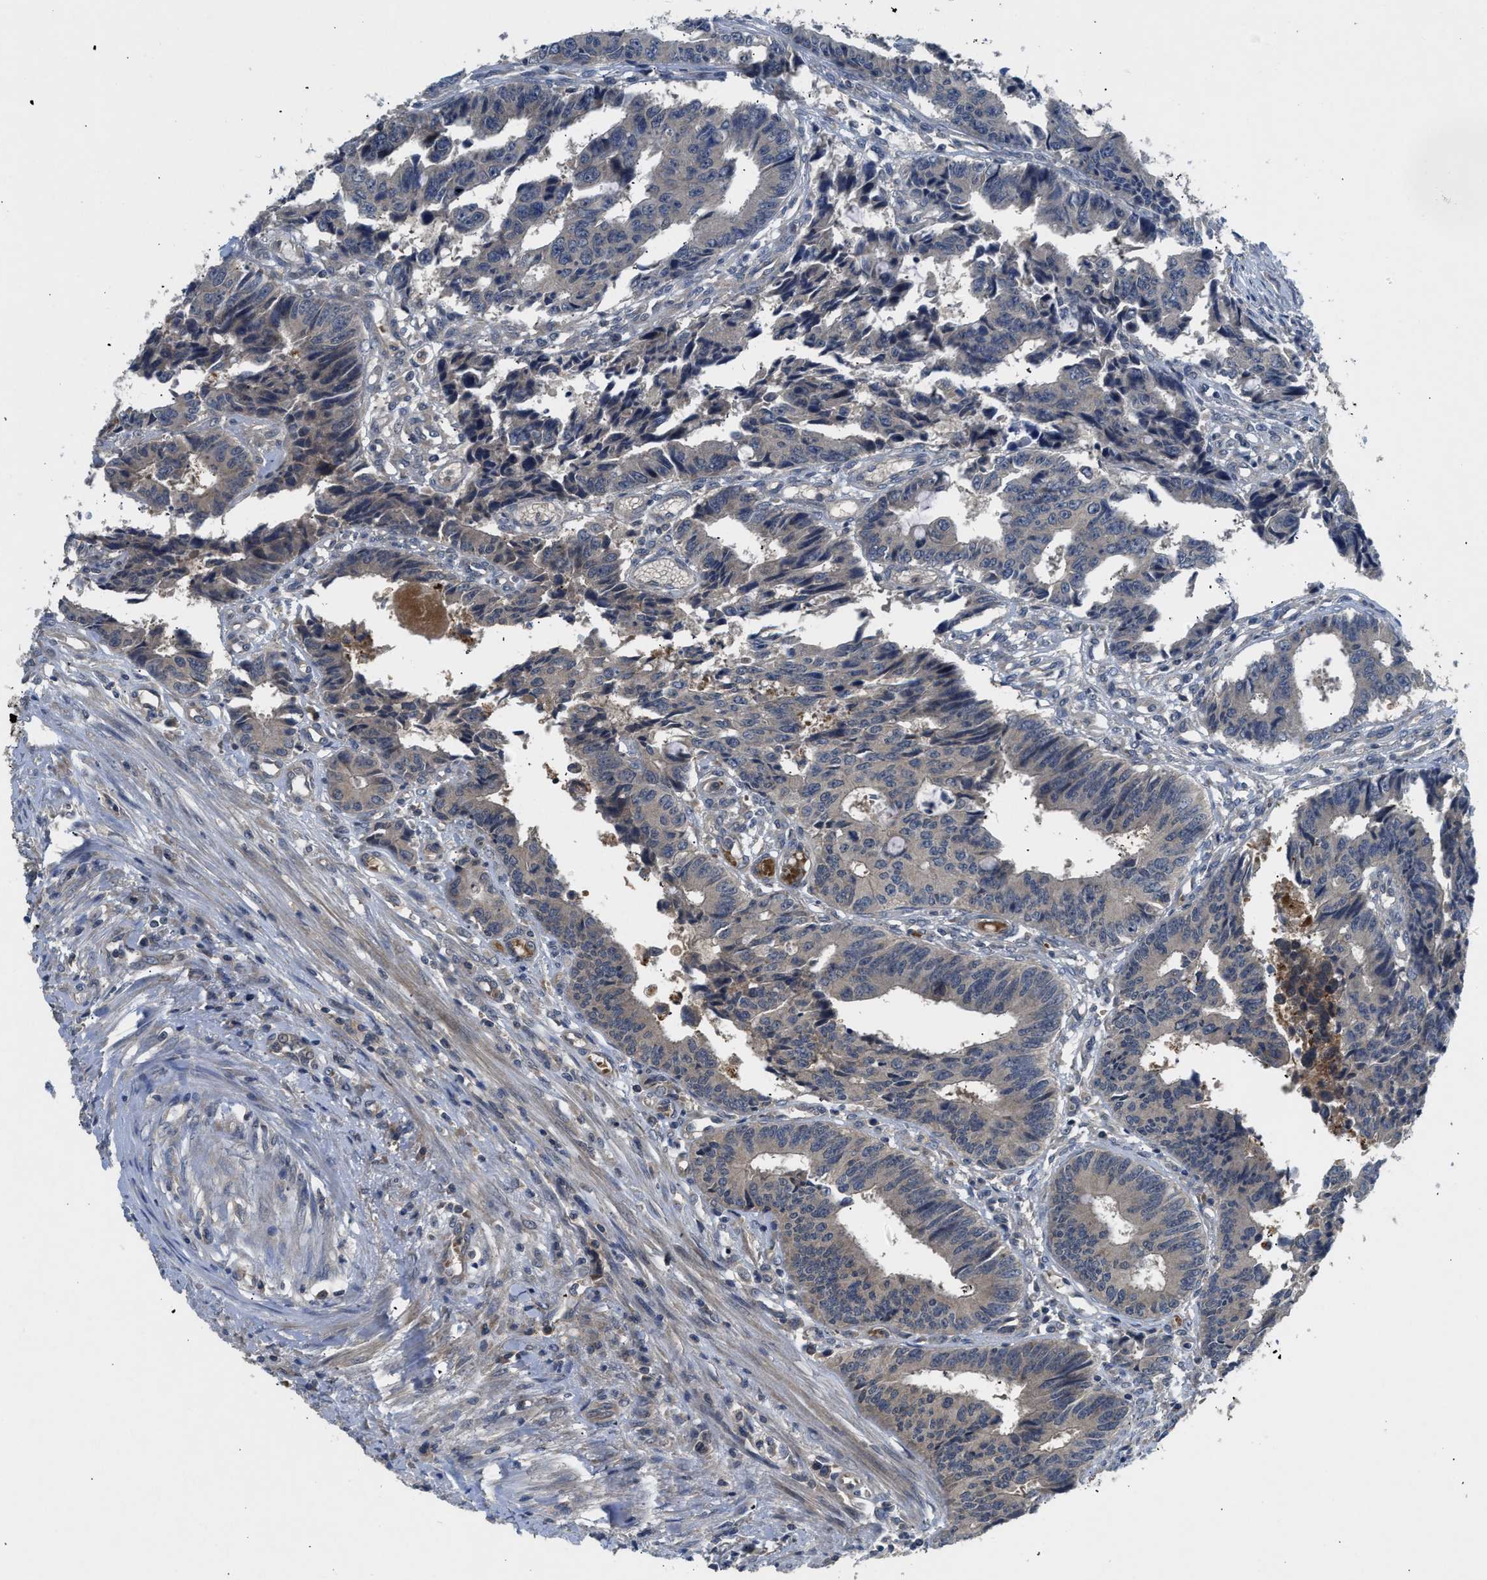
{"staining": {"intensity": "weak", "quantity": ">75%", "location": "cytoplasmic/membranous"}, "tissue": "colorectal cancer", "cell_type": "Tumor cells", "image_type": "cancer", "snomed": [{"axis": "morphology", "description": "Adenocarcinoma, NOS"}, {"axis": "topography", "description": "Rectum"}], "caption": "IHC of colorectal cancer exhibits low levels of weak cytoplasmic/membranous staining in about >75% of tumor cells.", "gene": "PDE7A", "patient": {"sex": "male", "age": 84}}